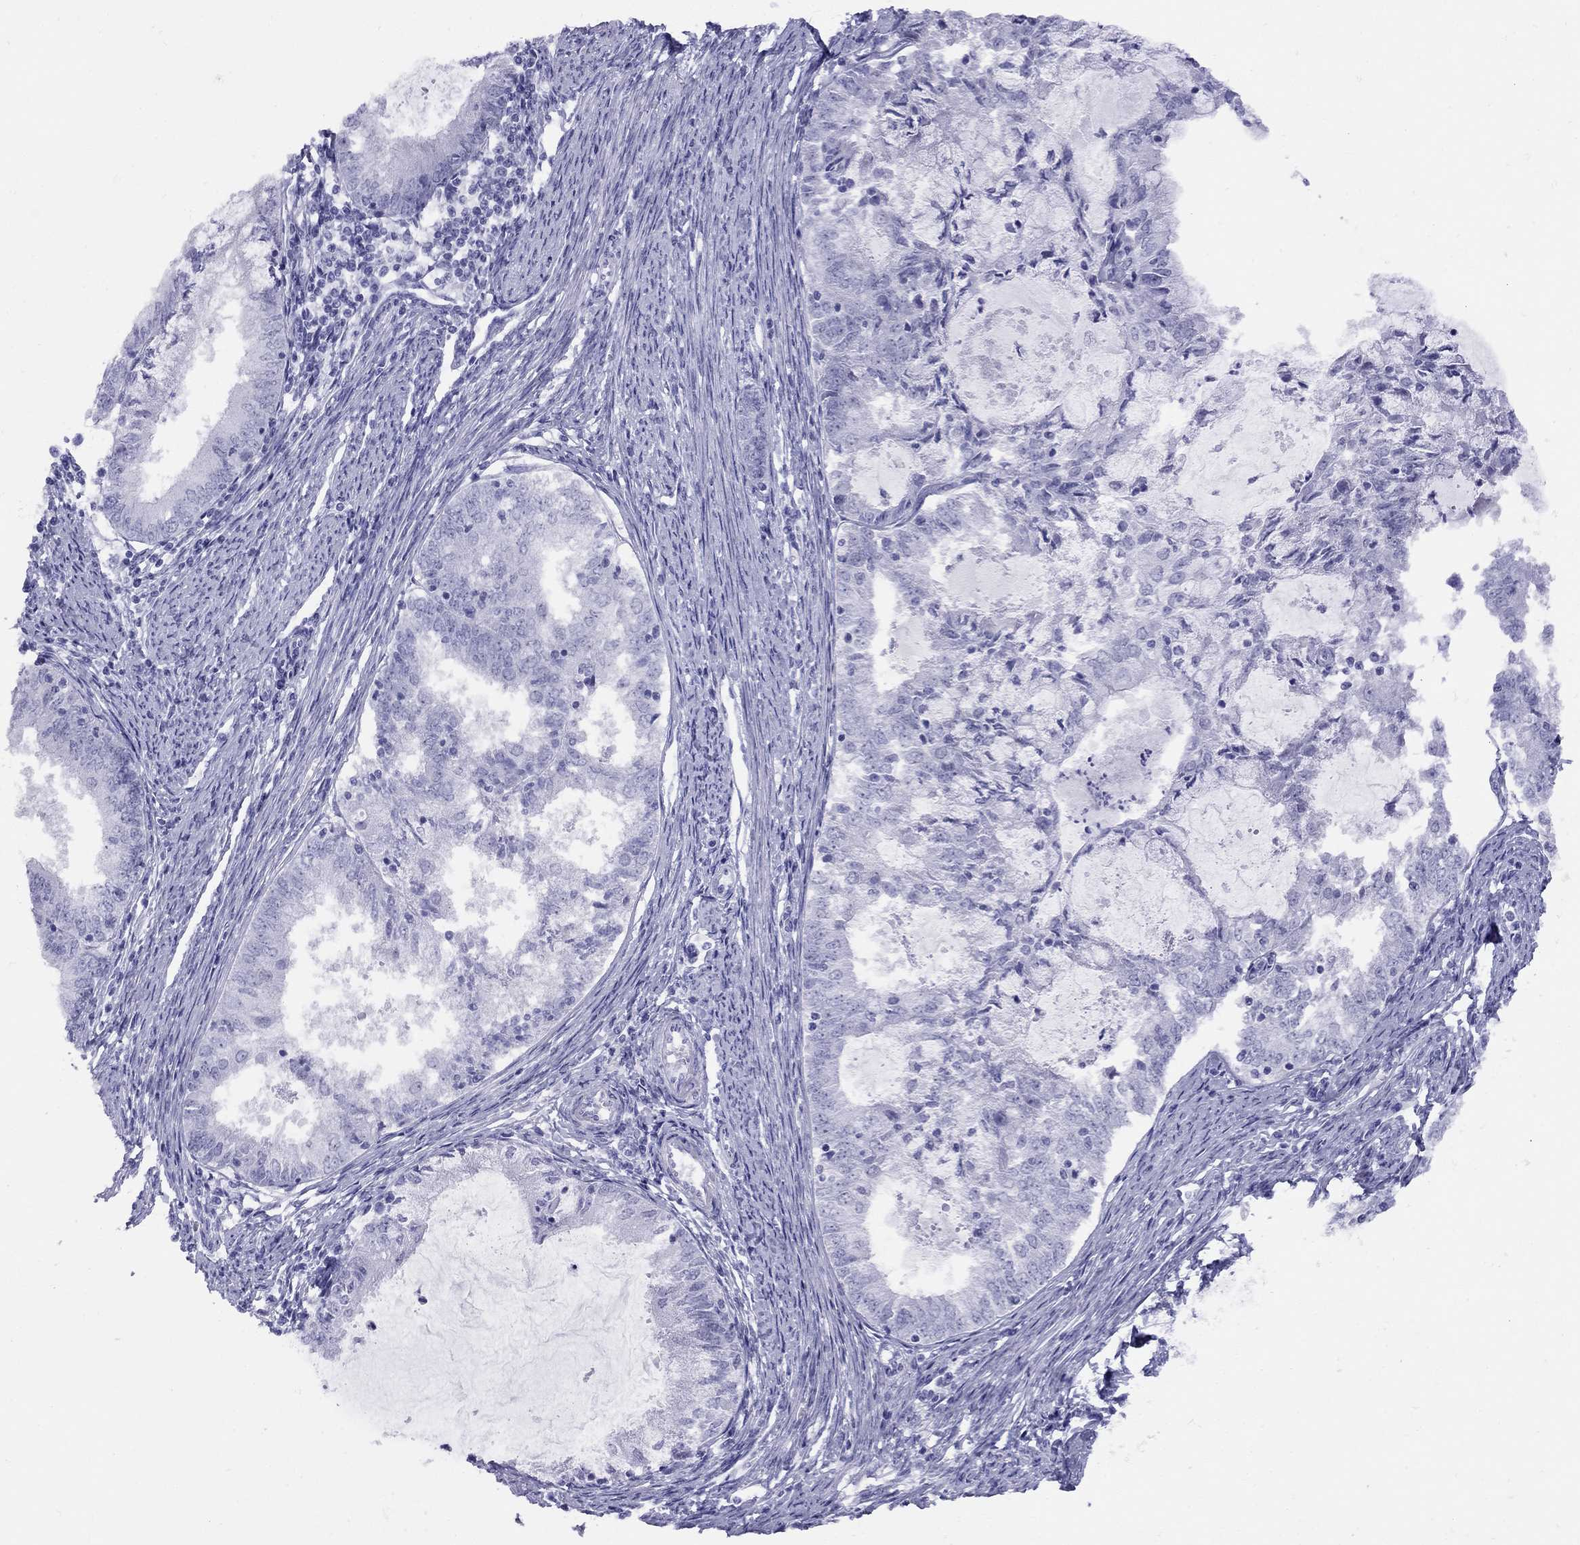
{"staining": {"intensity": "negative", "quantity": "none", "location": "none"}, "tissue": "endometrial cancer", "cell_type": "Tumor cells", "image_type": "cancer", "snomed": [{"axis": "morphology", "description": "Adenocarcinoma, NOS"}, {"axis": "topography", "description": "Endometrium"}], "caption": "IHC micrograph of adenocarcinoma (endometrial) stained for a protein (brown), which exhibits no positivity in tumor cells.", "gene": "LYAR", "patient": {"sex": "female", "age": 57}}